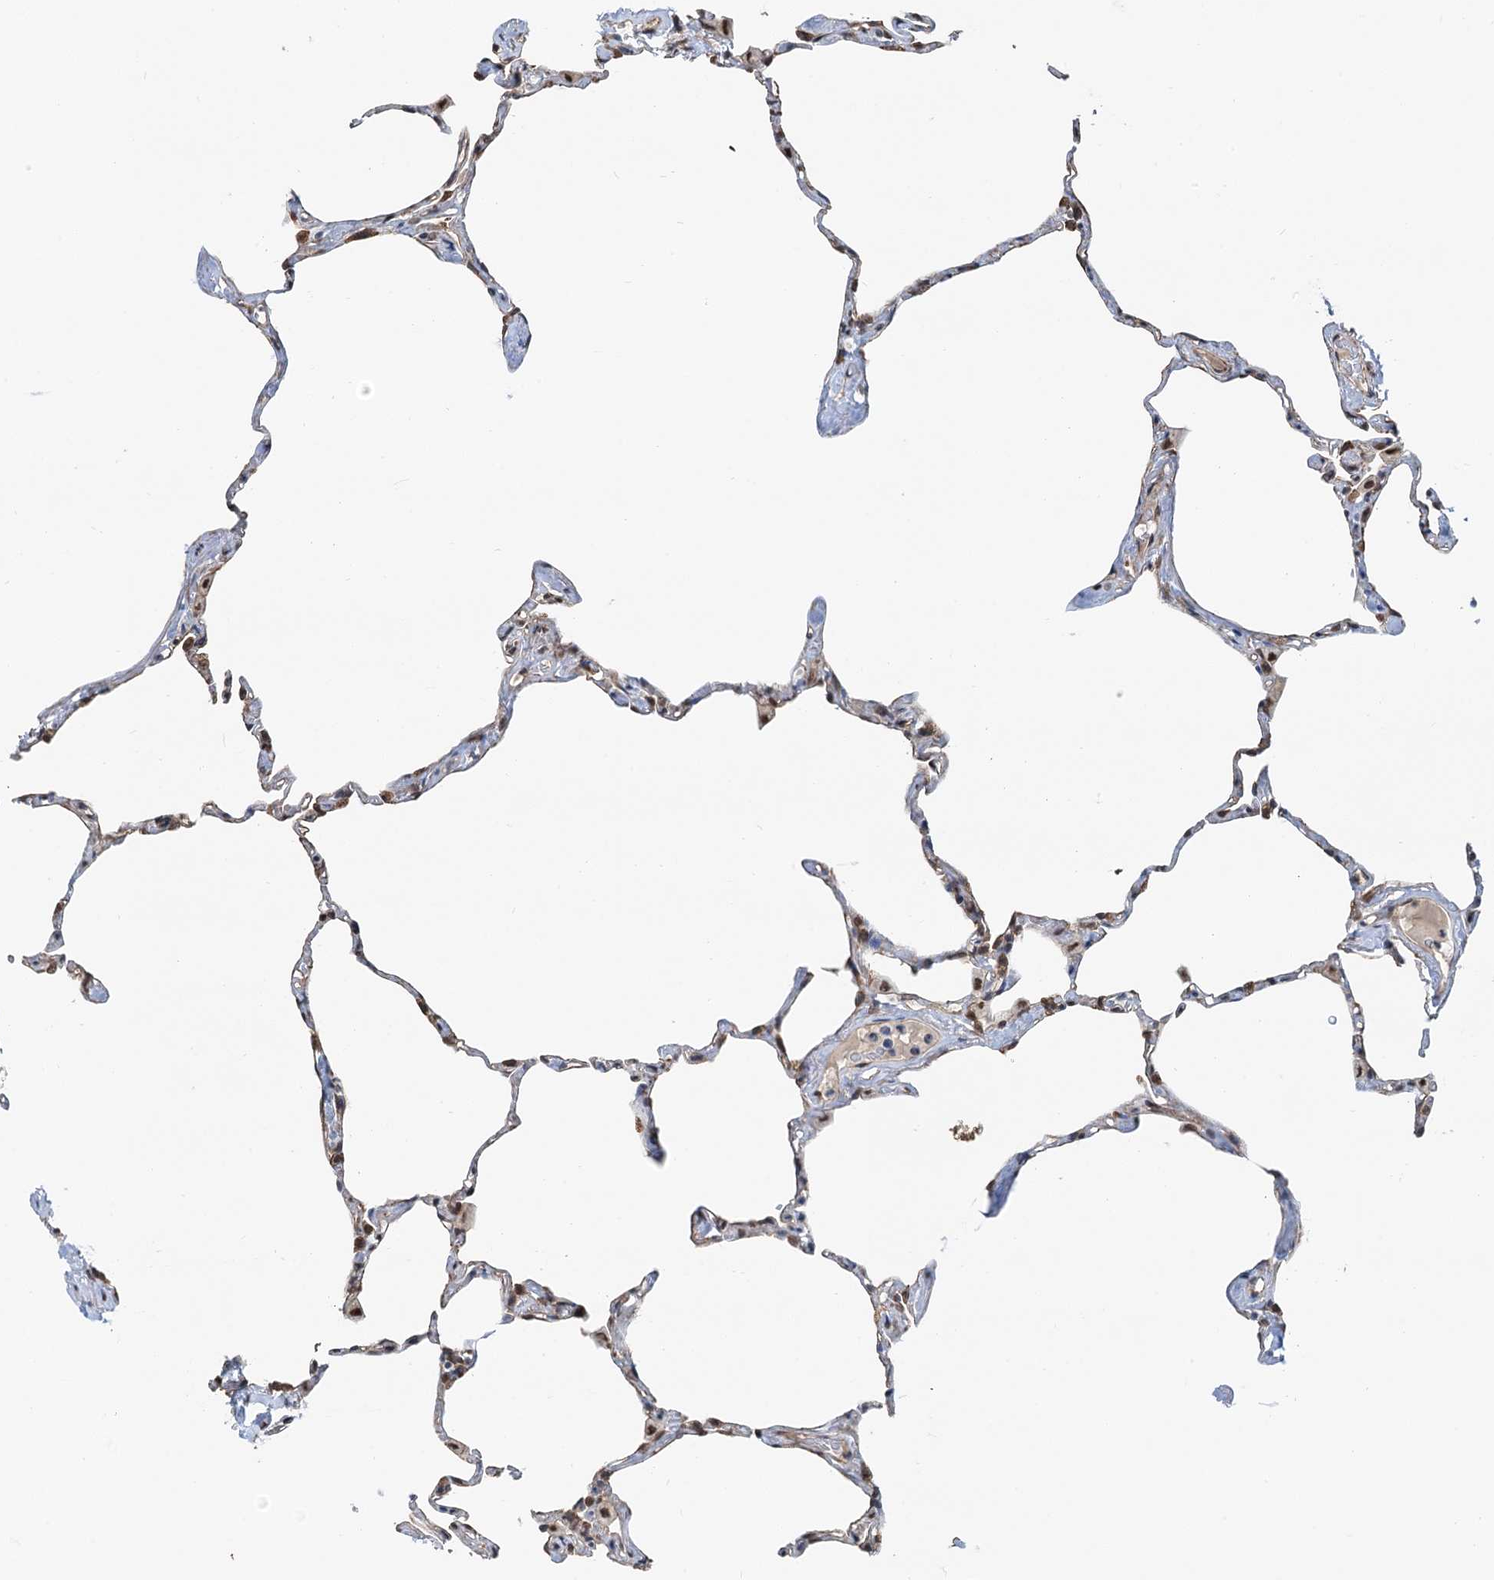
{"staining": {"intensity": "moderate", "quantity": "<25%", "location": "nuclear"}, "tissue": "lung", "cell_type": "Alveolar cells", "image_type": "normal", "snomed": [{"axis": "morphology", "description": "Normal tissue, NOS"}, {"axis": "topography", "description": "Lung"}], "caption": "Immunohistochemistry (IHC) of benign lung exhibits low levels of moderate nuclear positivity in about <25% of alveolar cells. Using DAB (3,3'-diaminobenzidine) (brown) and hematoxylin (blue) stains, captured at high magnification using brightfield microscopy.", "gene": "CFDP1", "patient": {"sex": "male", "age": 65}}